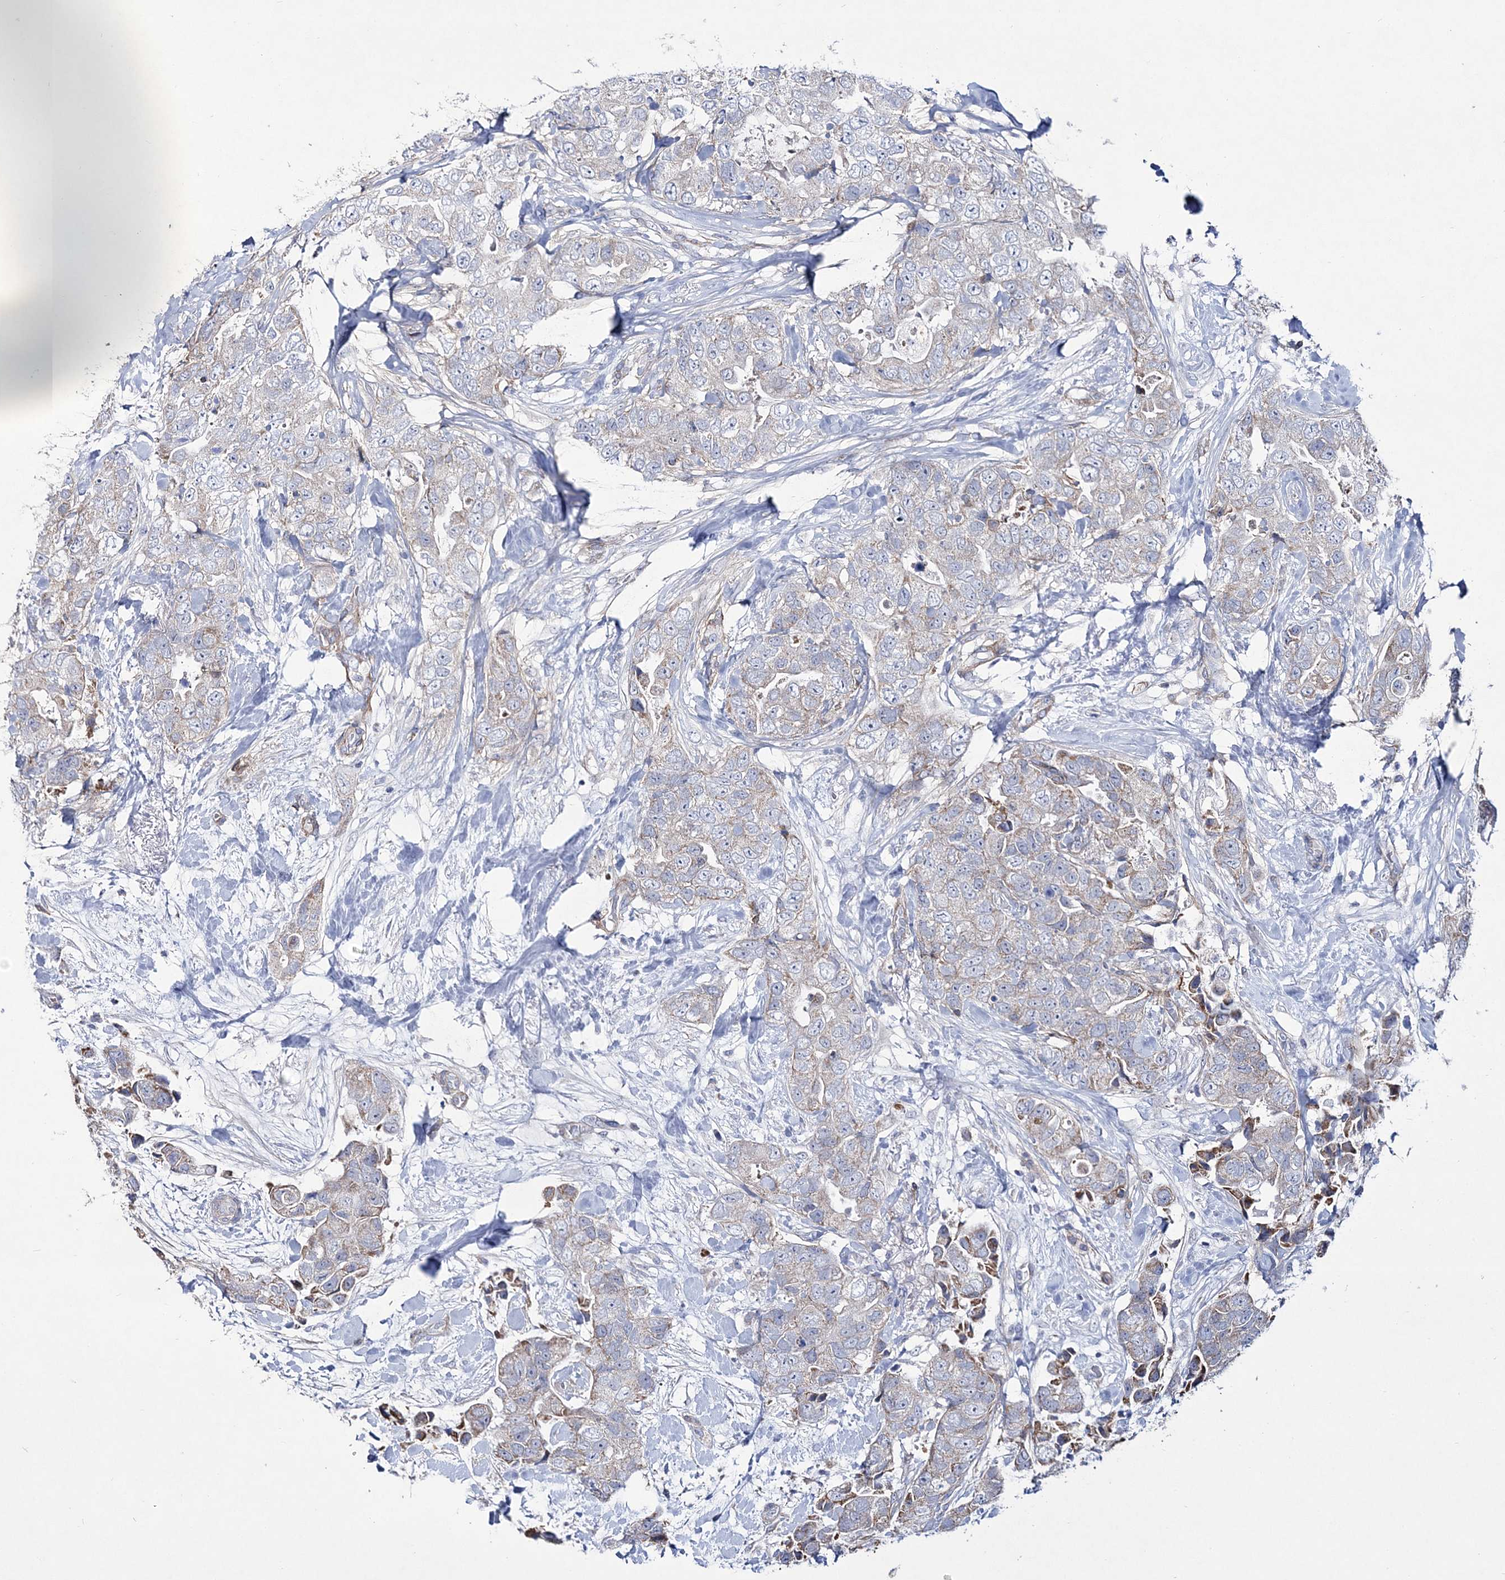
{"staining": {"intensity": "weak", "quantity": "<25%", "location": "cytoplasmic/membranous"}, "tissue": "breast cancer", "cell_type": "Tumor cells", "image_type": "cancer", "snomed": [{"axis": "morphology", "description": "Duct carcinoma"}, {"axis": "topography", "description": "Breast"}], "caption": "Human breast cancer stained for a protein using immunohistochemistry displays no staining in tumor cells.", "gene": "ANO1", "patient": {"sex": "female", "age": 62}}